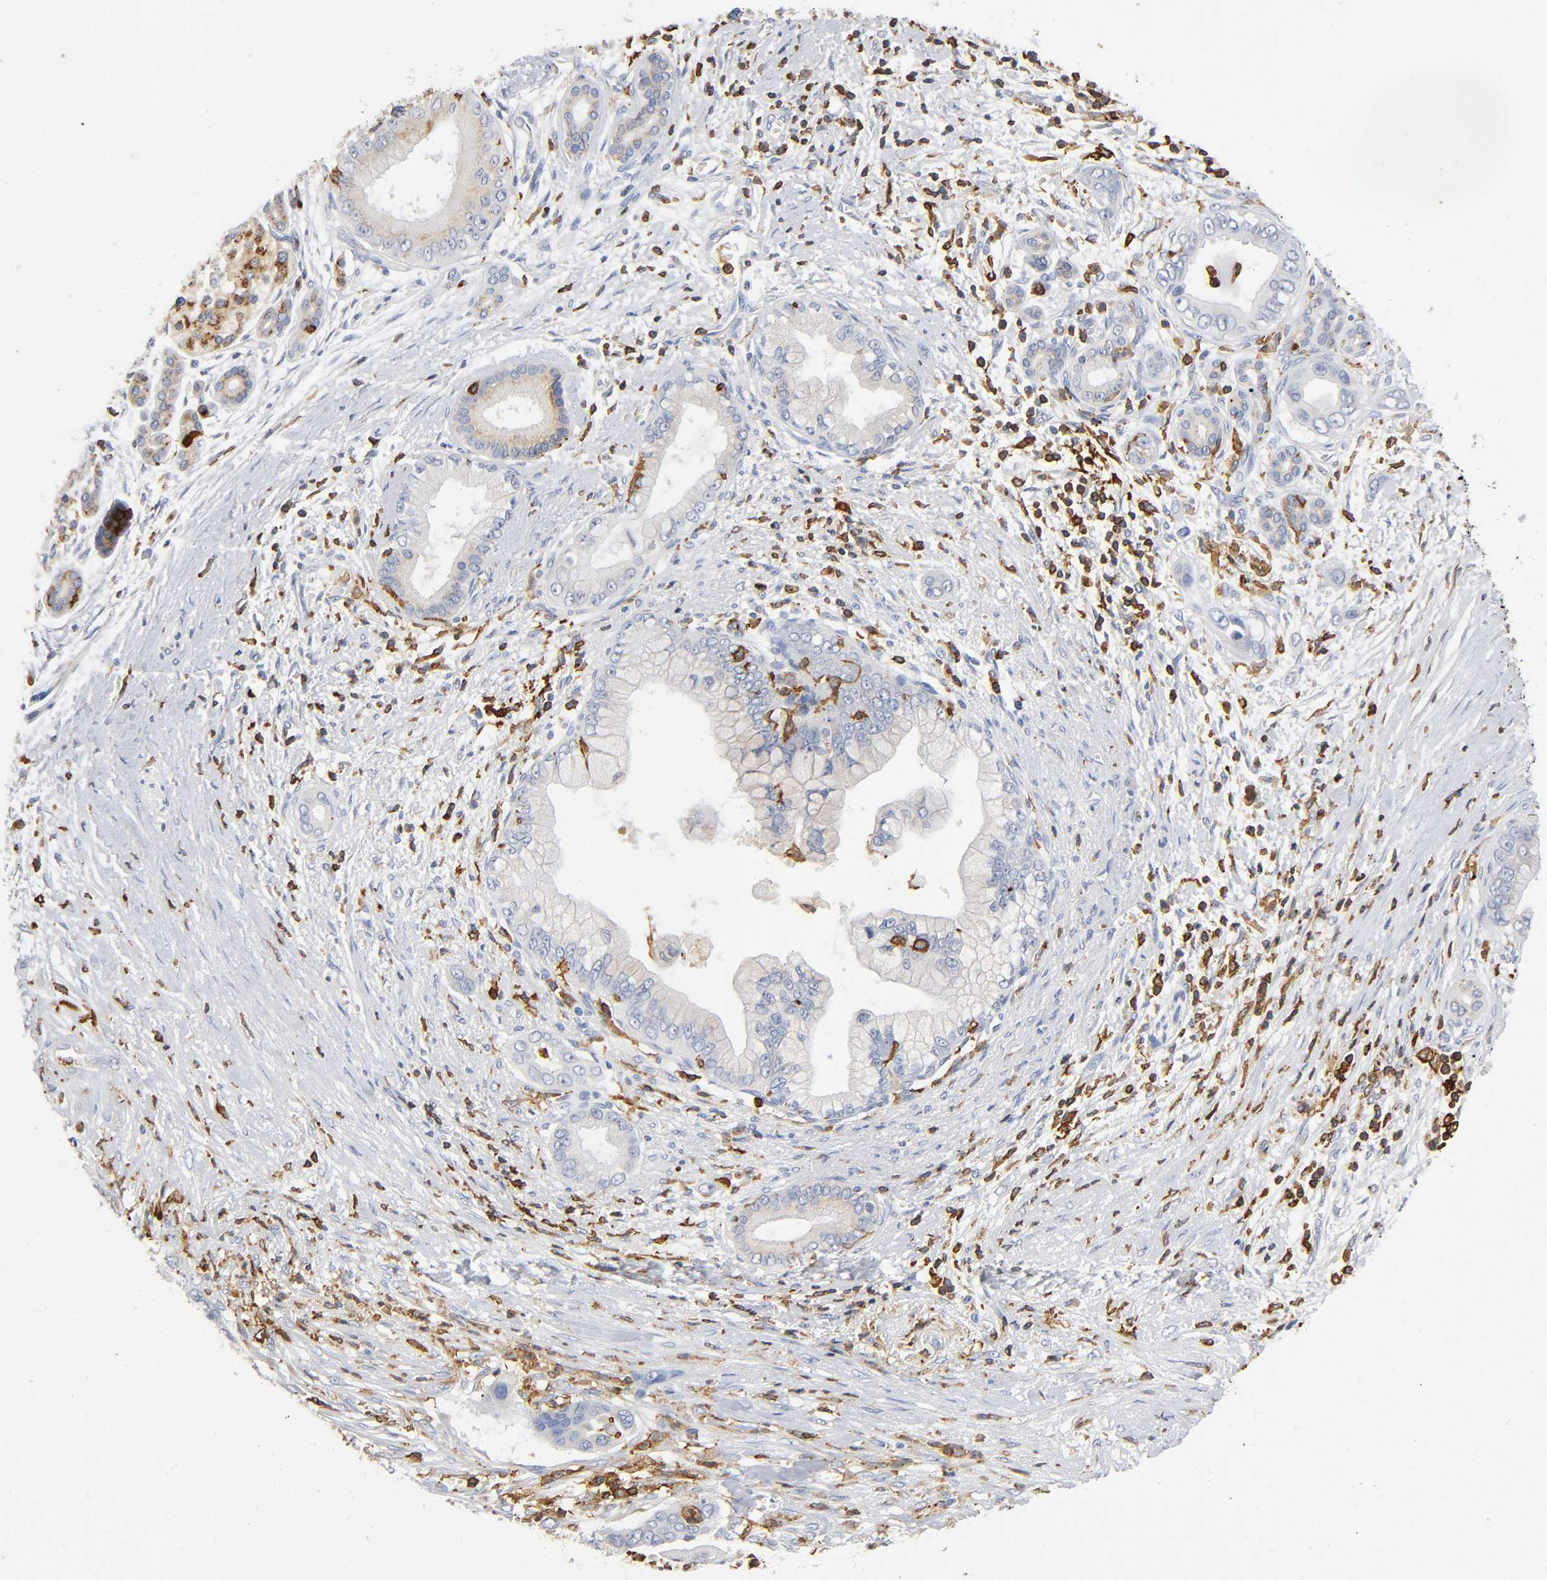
{"staining": {"intensity": "moderate", "quantity": "<25%", "location": "cytoplasmic/membranous"}, "tissue": "pancreatic cancer", "cell_type": "Tumor cells", "image_type": "cancer", "snomed": [{"axis": "morphology", "description": "Adenocarcinoma, NOS"}, {"axis": "topography", "description": "Pancreas"}], "caption": "The immunohistochemical stain highlights moderate cytoplasmic/membranous expression in tumor cells of pancreatic adenocarcinoma tissue. The staining is performed using DAB brown chromogen to label protein expression. The nuclei are counter-stained blue using hematoxylin.", "gene": "CAPN10", "patient": {"sex": "male", "age": 59}}